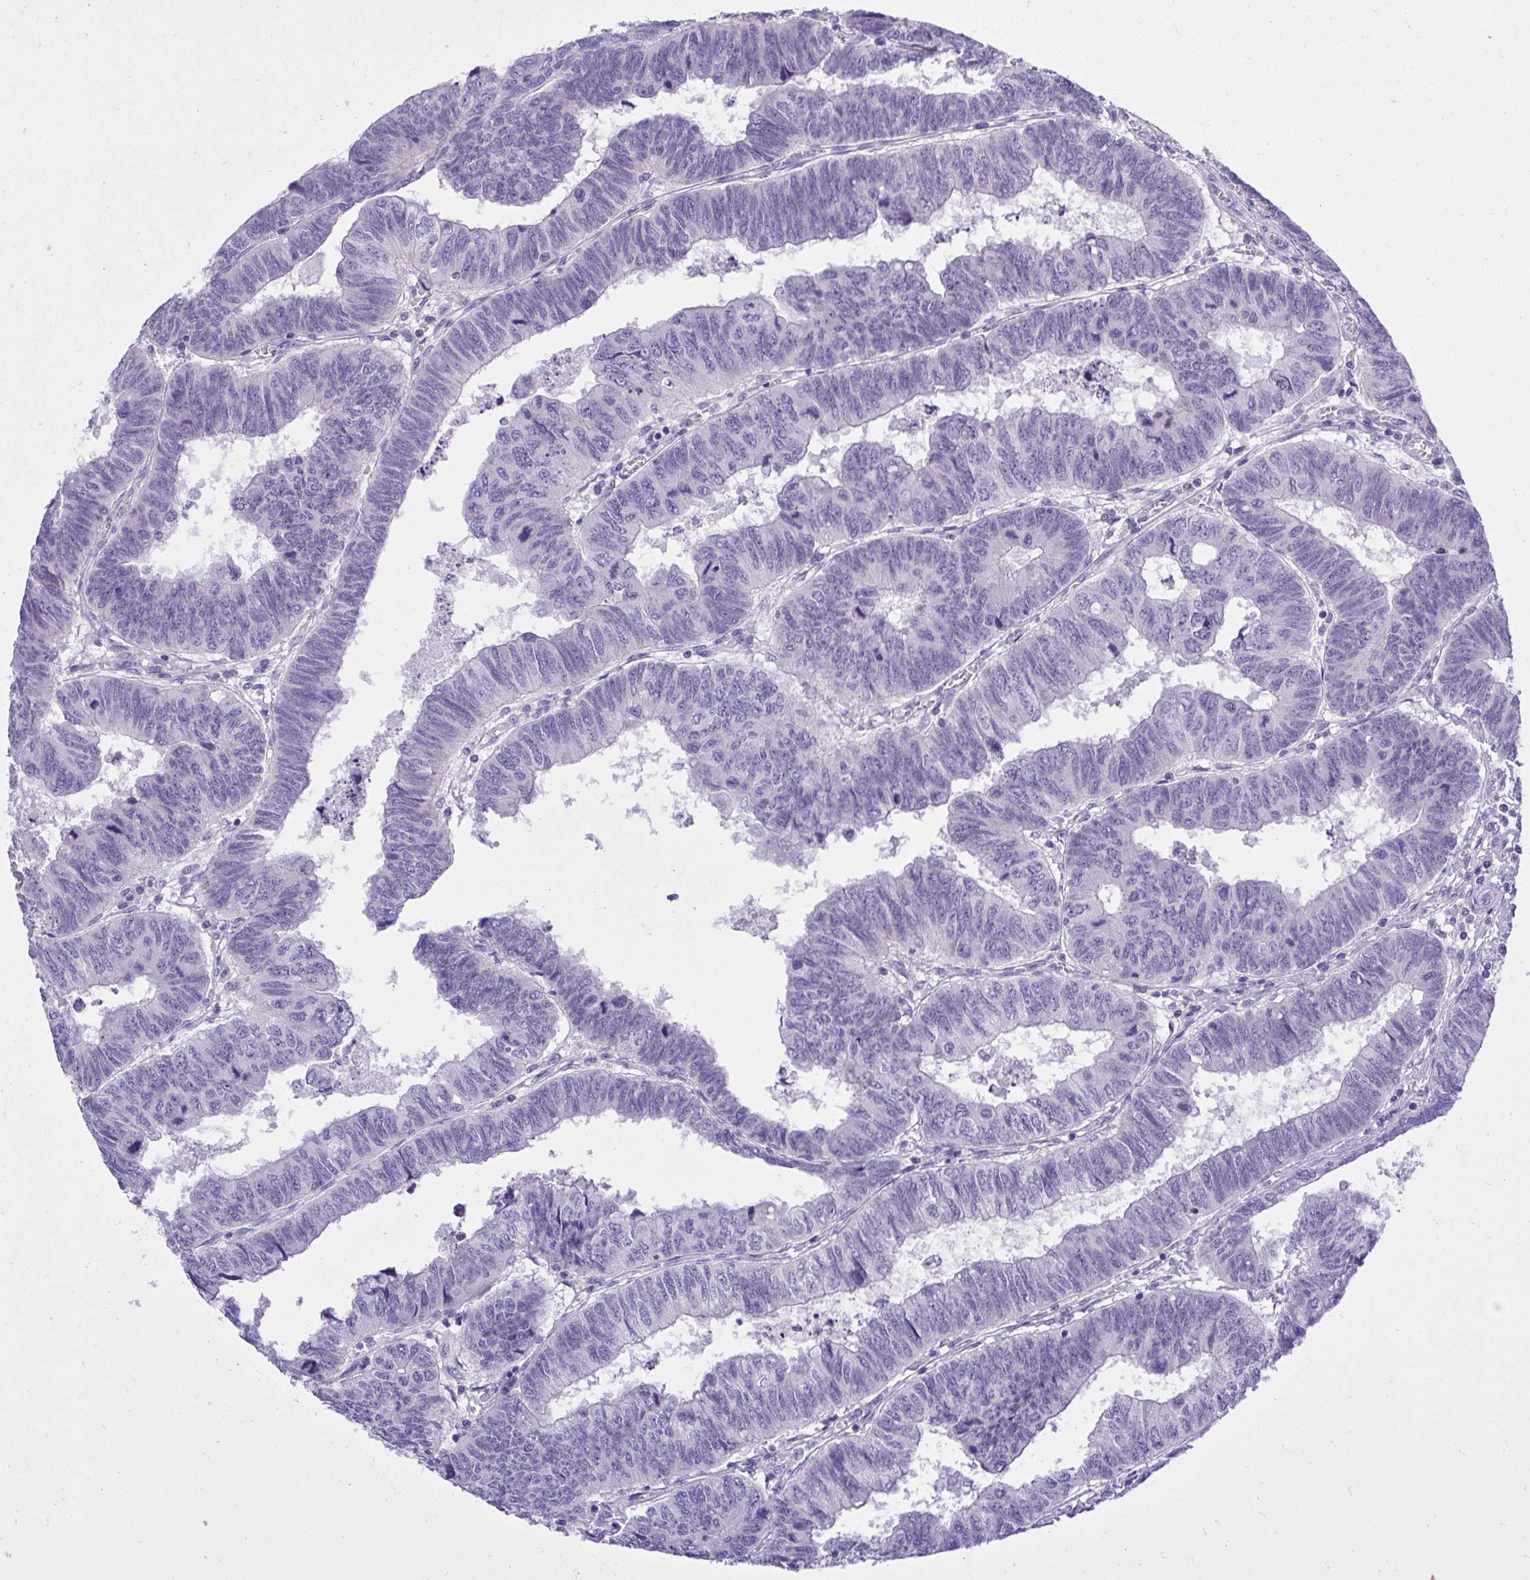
{"staining": {"intensity": "negative", "quantity": "none", "location": "none"}, "tissue": "colorectal cancer", "cell_type": "Tumor cells", "image_type": "cancer", "snomed": [{"axis": "morphology", "description": "Adenocarcinoma, NOS"}, {"axis": "topography", "description": "Colon"}], "caption": "Immunohistochemistry micrograph of colorectal cancer (adenocarcinoma) stained for a protein (brown), which shows no positivity in tumor cells.", "gene": "ST6GALNAC3", "patient": {"sex": "male", "age": 62}}